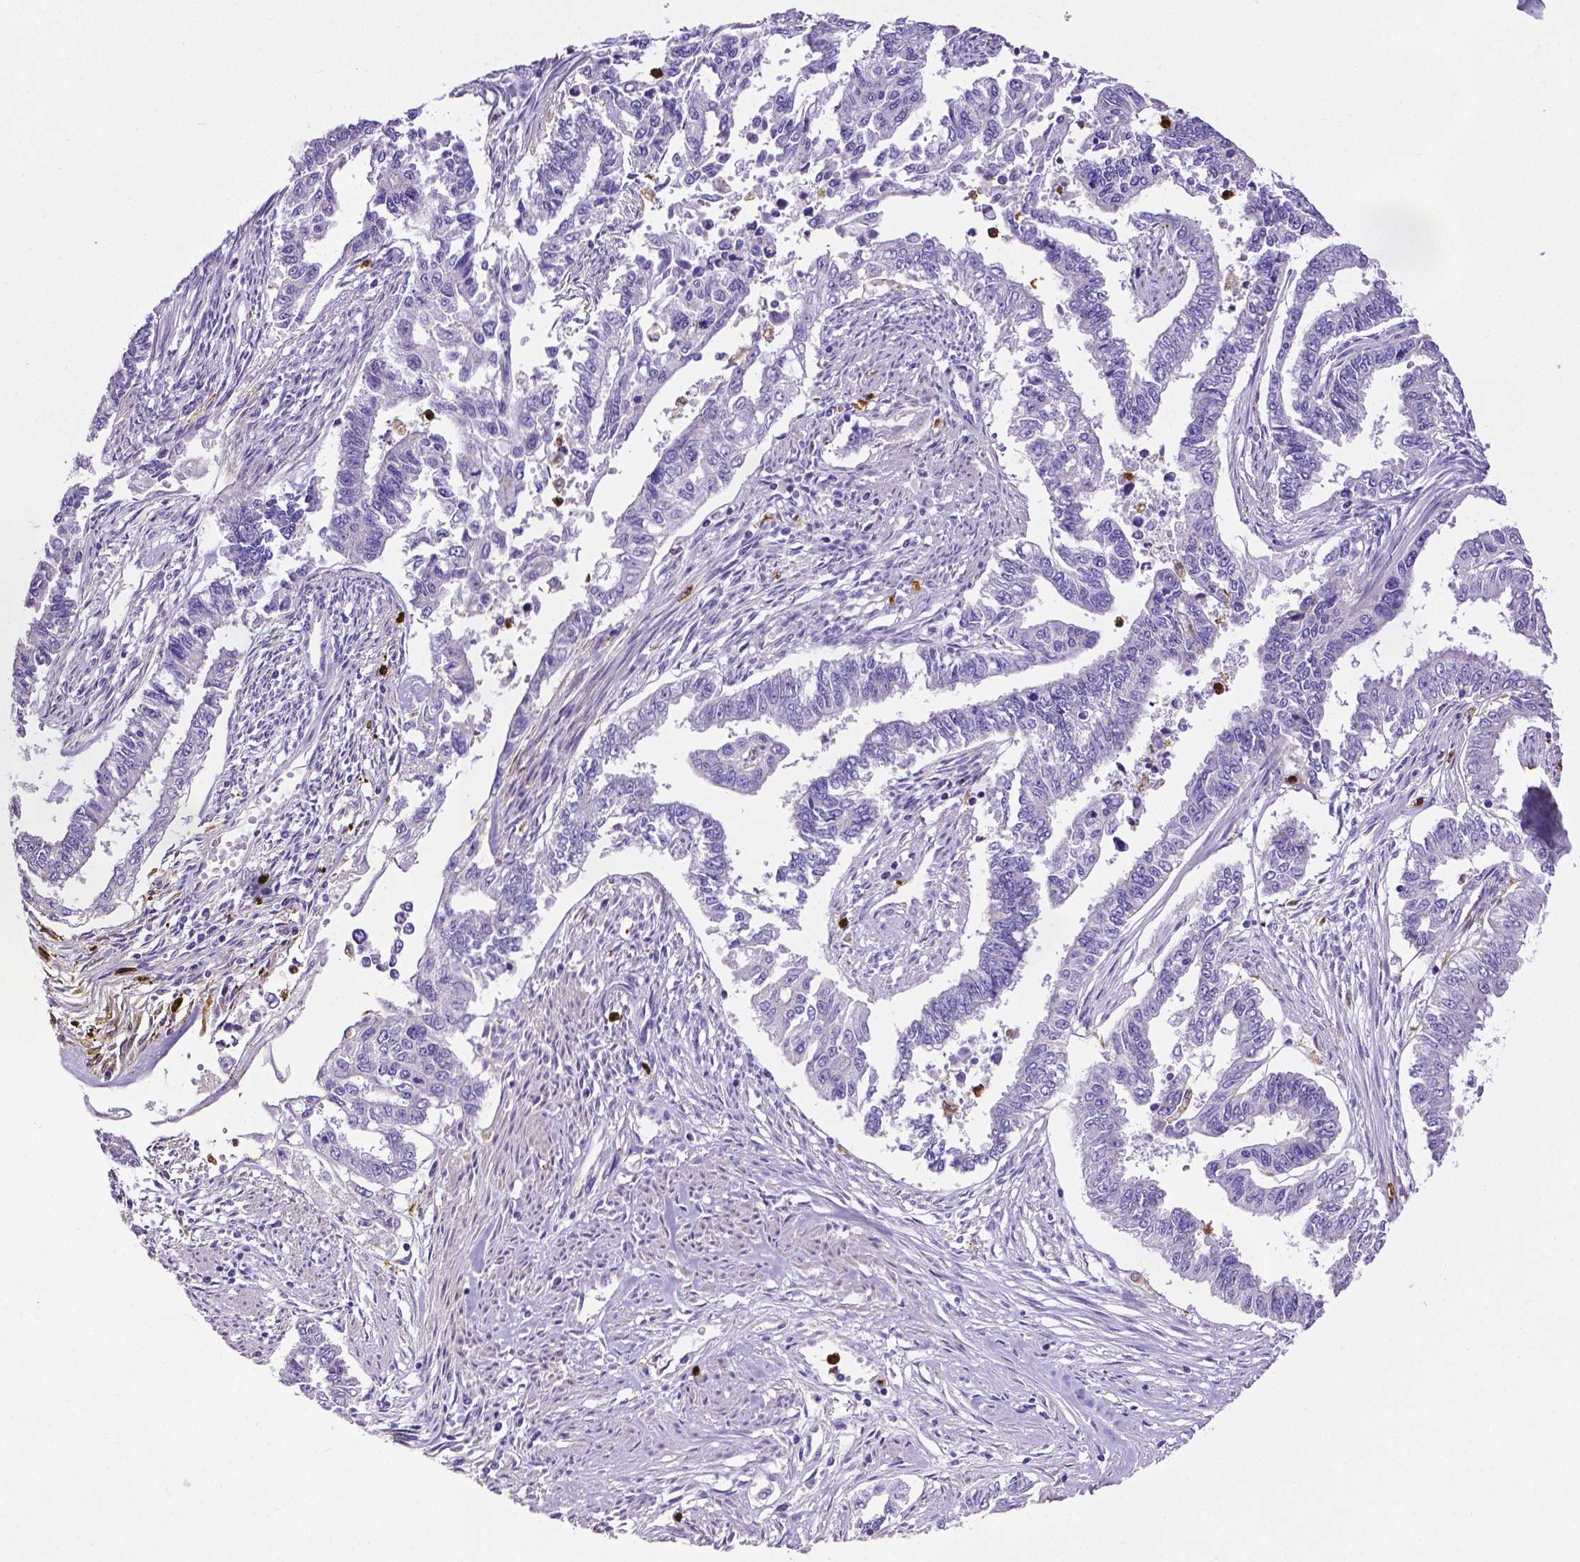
{"staining": {"intensity": "negative", "quantity": "none", "location": "none"}, "tissue": "endometrial cancer", "cell_type": "Tumor cells", "image_type": "cancer", "snomed": [{"axis": "morphology", "description": "Adenocarcinoma, NOS"}, {"axis": "topography", "description": "Uterus"}], "caption": "Immunohistochemistry (IHC) photomicrograph of neoplastic tissue: human endometrial cancer stained with DAB demonstrates no significant protein positivity in tumor cells.", "gene": "MMP9", "patient": {"sex": "female", "age": 59}}